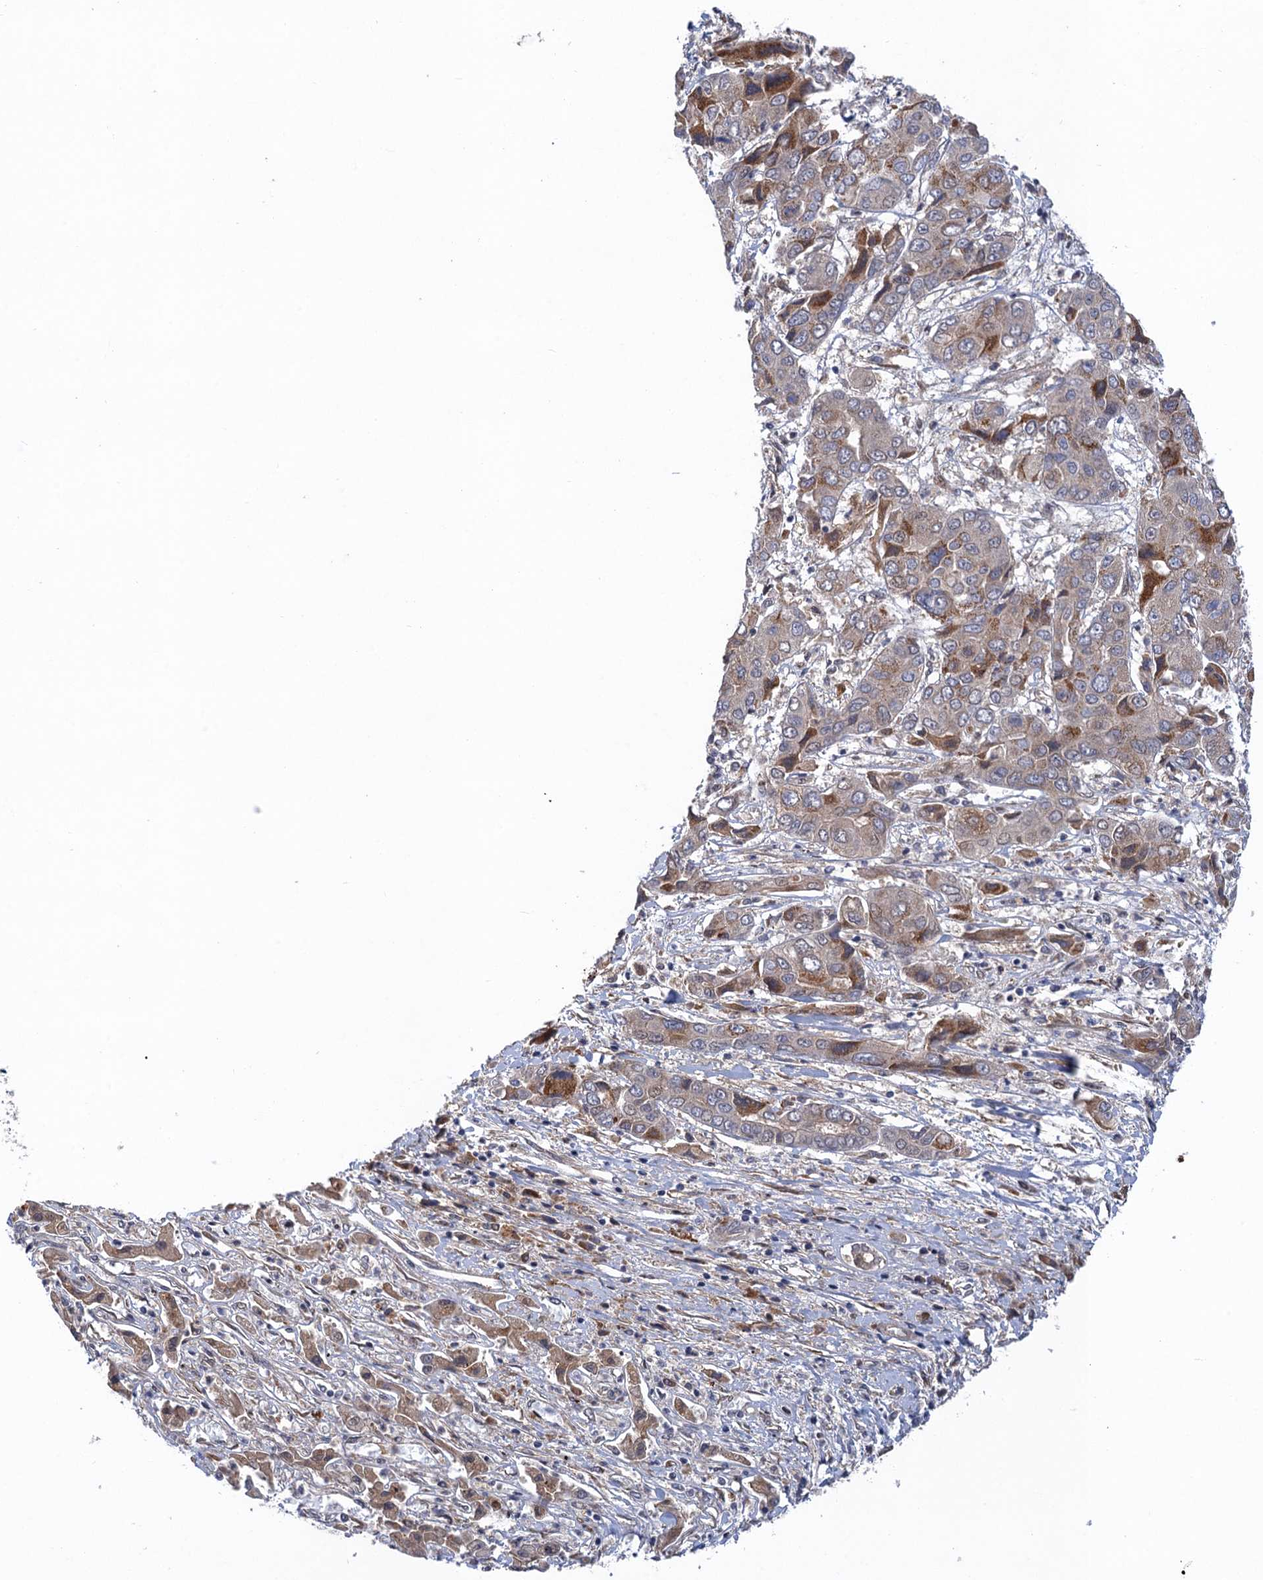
{"staining": {"intensity": "moderate", "quantity": "<25%", "location": "cytoplasmic/membranous"}, "tissue": "liver cancer", "cell_type": "Tumor cells", "image_type": "cancer", "snomed": [{"axis": "morphology", "description": "Cholangiocarcinoma"}, {"axis": "topography", "description": "Liver"}], "caption": "Immunohistochemistry (IHC) (DAB) staining of cholangiocarcinoma (liver) reveals moderate cytoplasmic/membranous protein staining in approximately <25% of tumor cells.", "gene": "NEK8", "patient": {"sex": "male", "age": 67}}